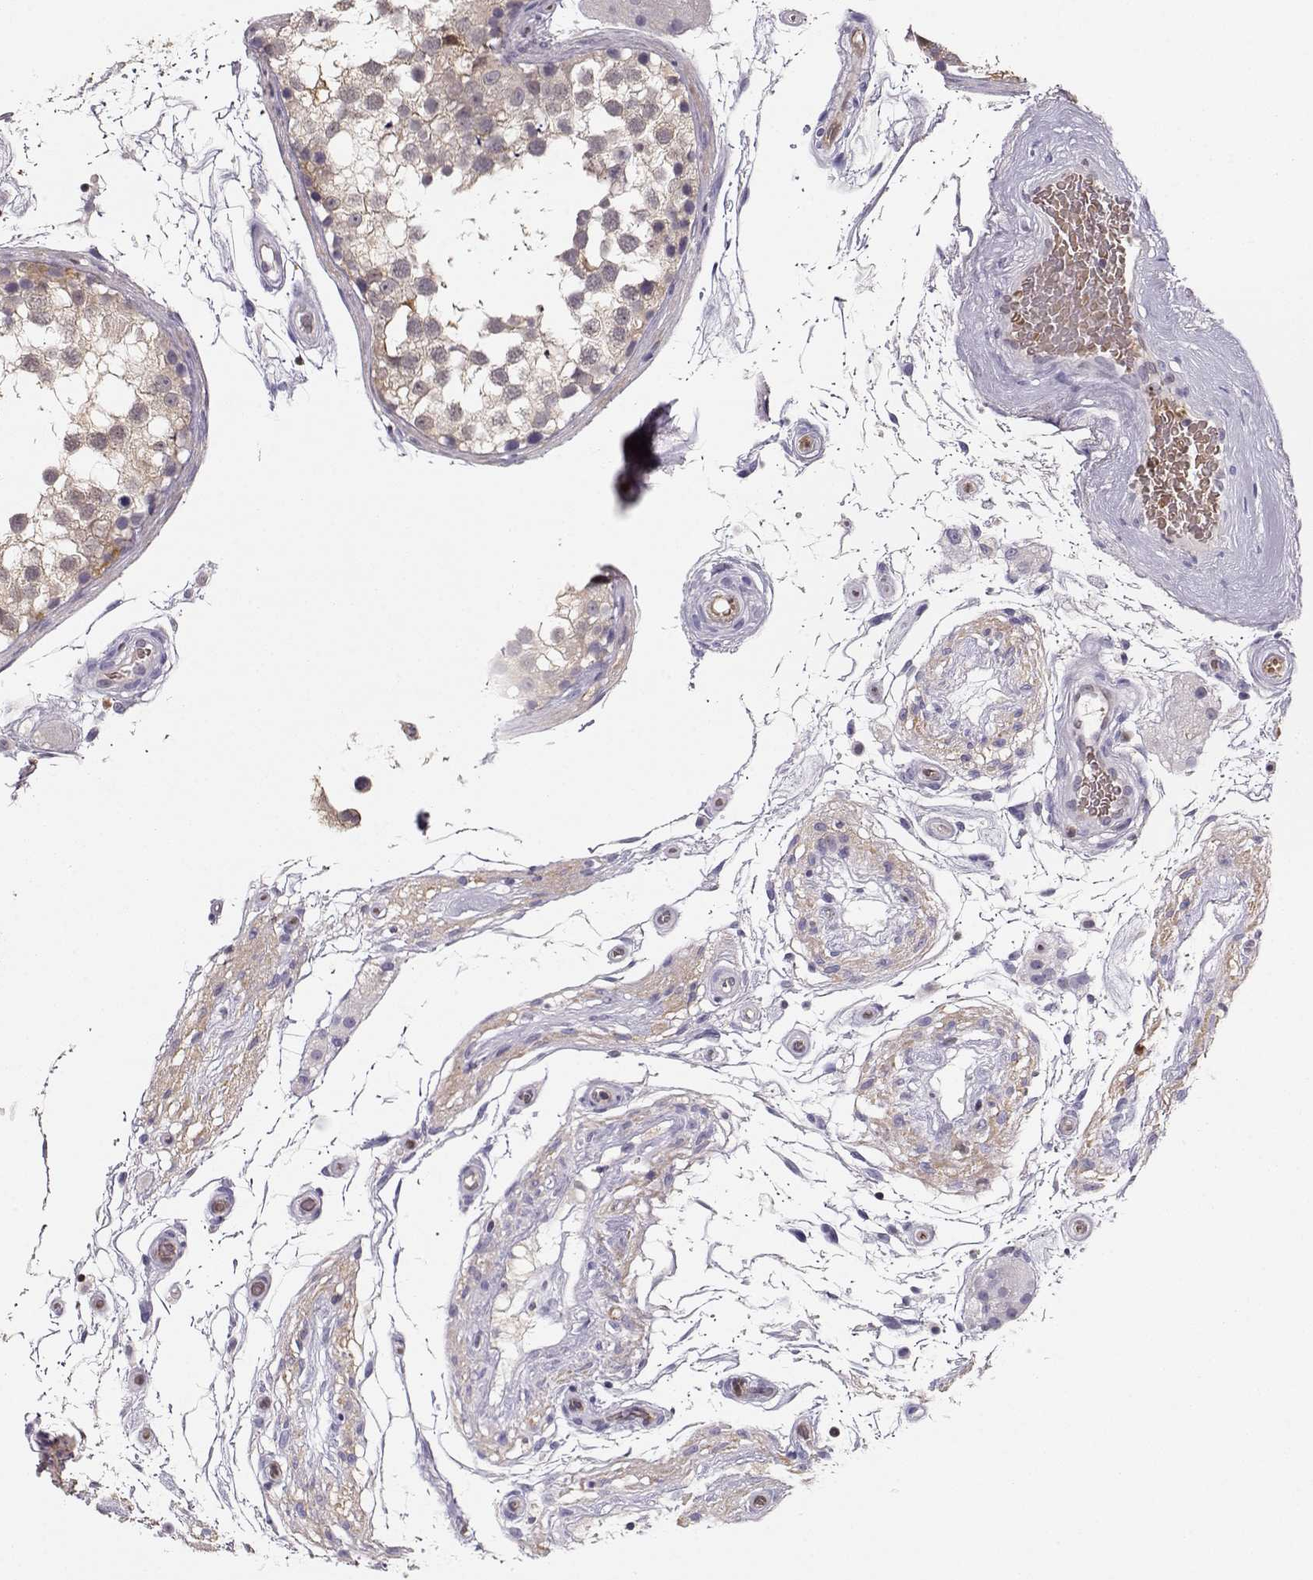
{"staining": {"intensity": "weak", "quantity": "25%-75%", "location": "cytoplasmic/membranous"}, "tissue": "testis", "cell_type": "Cells in seminiferous ducts", "image_type": "normal", "snomed": [{"axis": "morphology", "description": "Normal tissue, NOS"}, {"axis": "morphology", "description": "Seminoma, NOS"}, {"axis": "topography", "description": "Testis"}], "caption": "Protein staining demonstrates weak cytoplasmic/membranous staining in about 25%-75% of cells in seminiferous ducts in unremarkable testis. (DAB (3,3'-diaminobenzidine) IHC, brown staining for protein, blue staining for nuclei).", "gene": "PNP", "patient": {"sex": "male", "age": 65}}